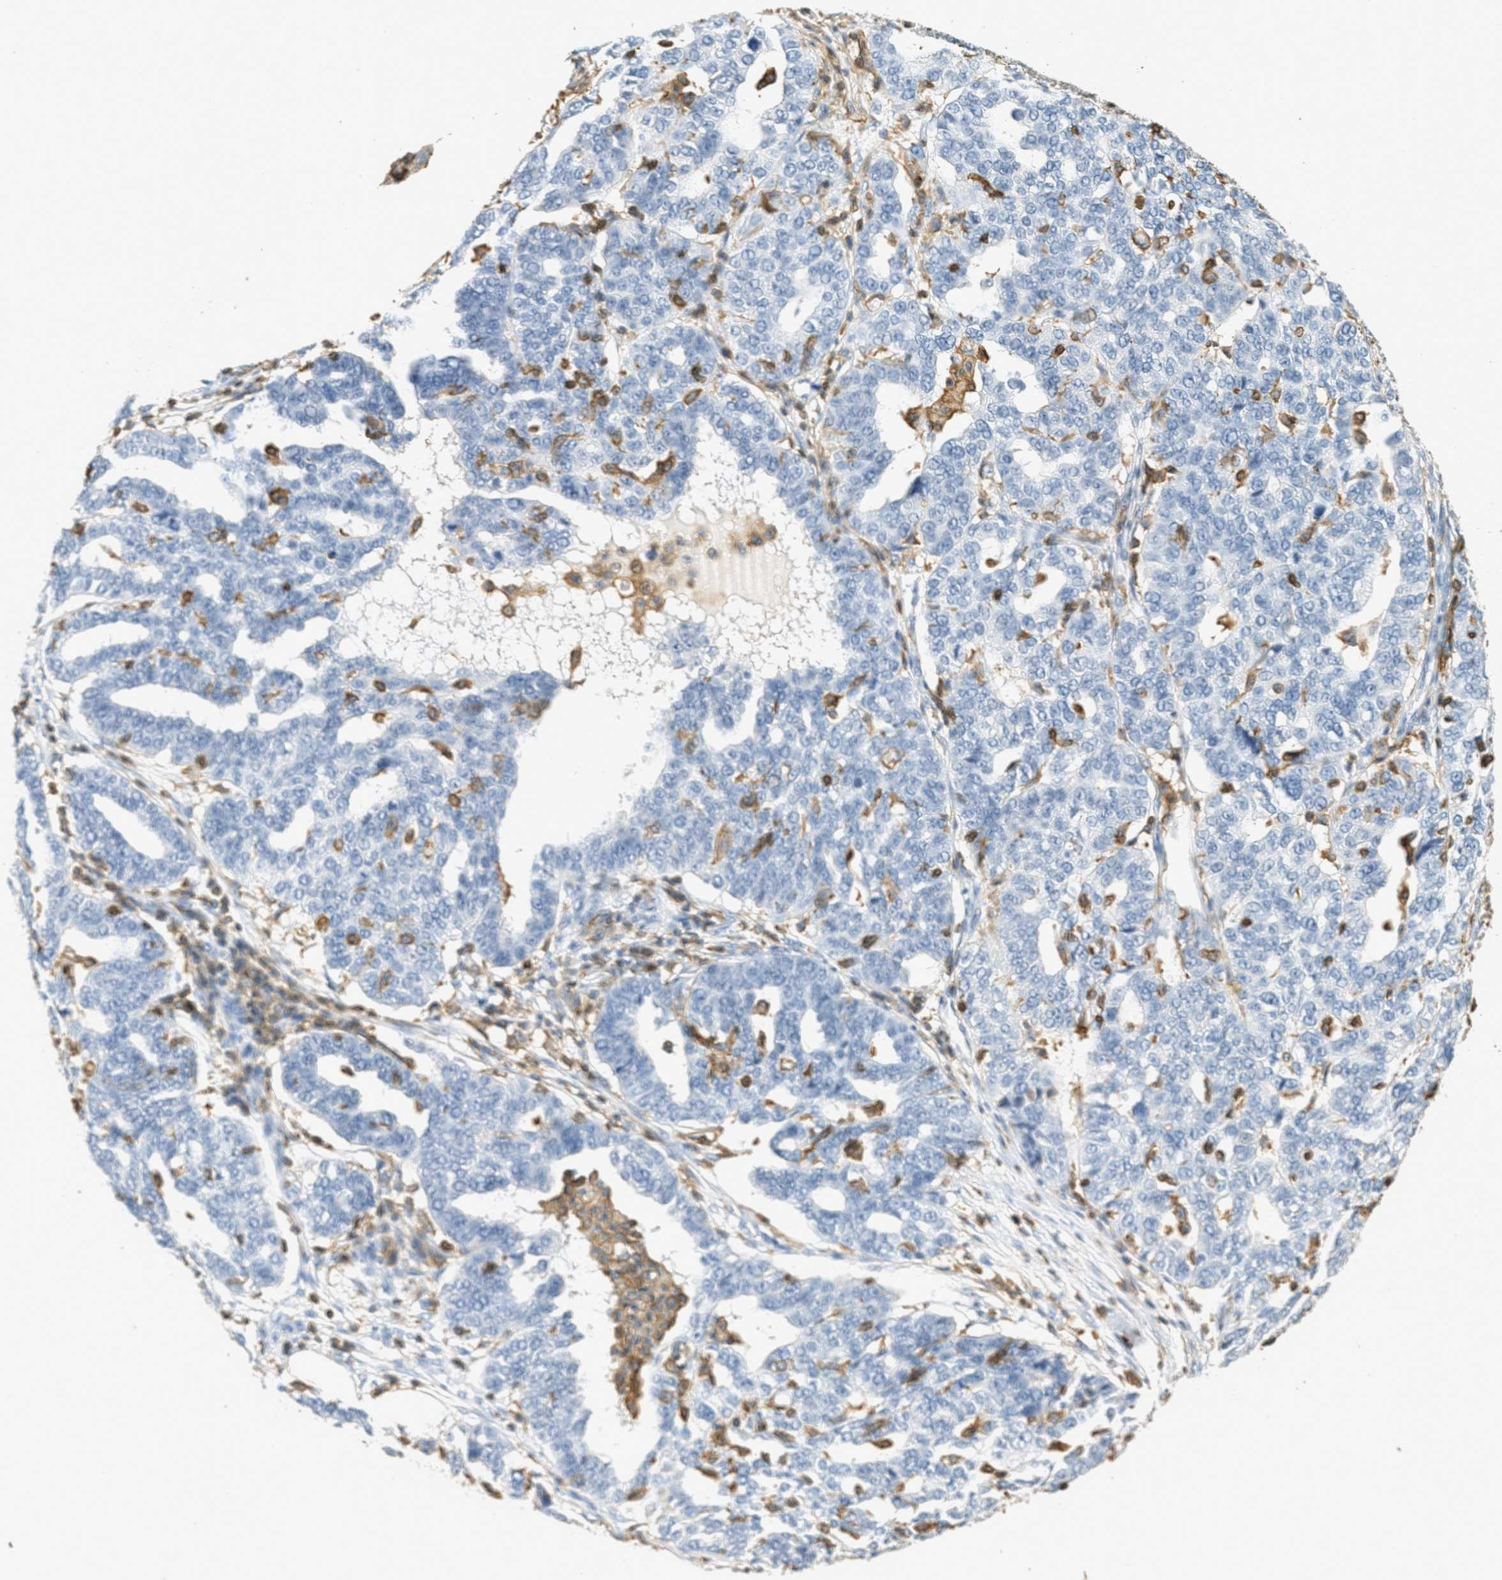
{"staining": {"intensity": "negative", "quantity": "none", "location": "none"}, "tissue": "ovarian cancer", "cell_type": "Tumor cells", "image_type": "cancer", "snomed": [{"axis": "morphology", "description": "Cystadenocarcinoma, serous, NOS"}, {"axis": "topography", "description": "Ovary"}], "caption": "The micrograph displays no staining of tumor cells in ovarian cancer (serous cystadenocarcinoma).", "gene": "LSP1", "patient": {"sex": "female", "age": 59}}